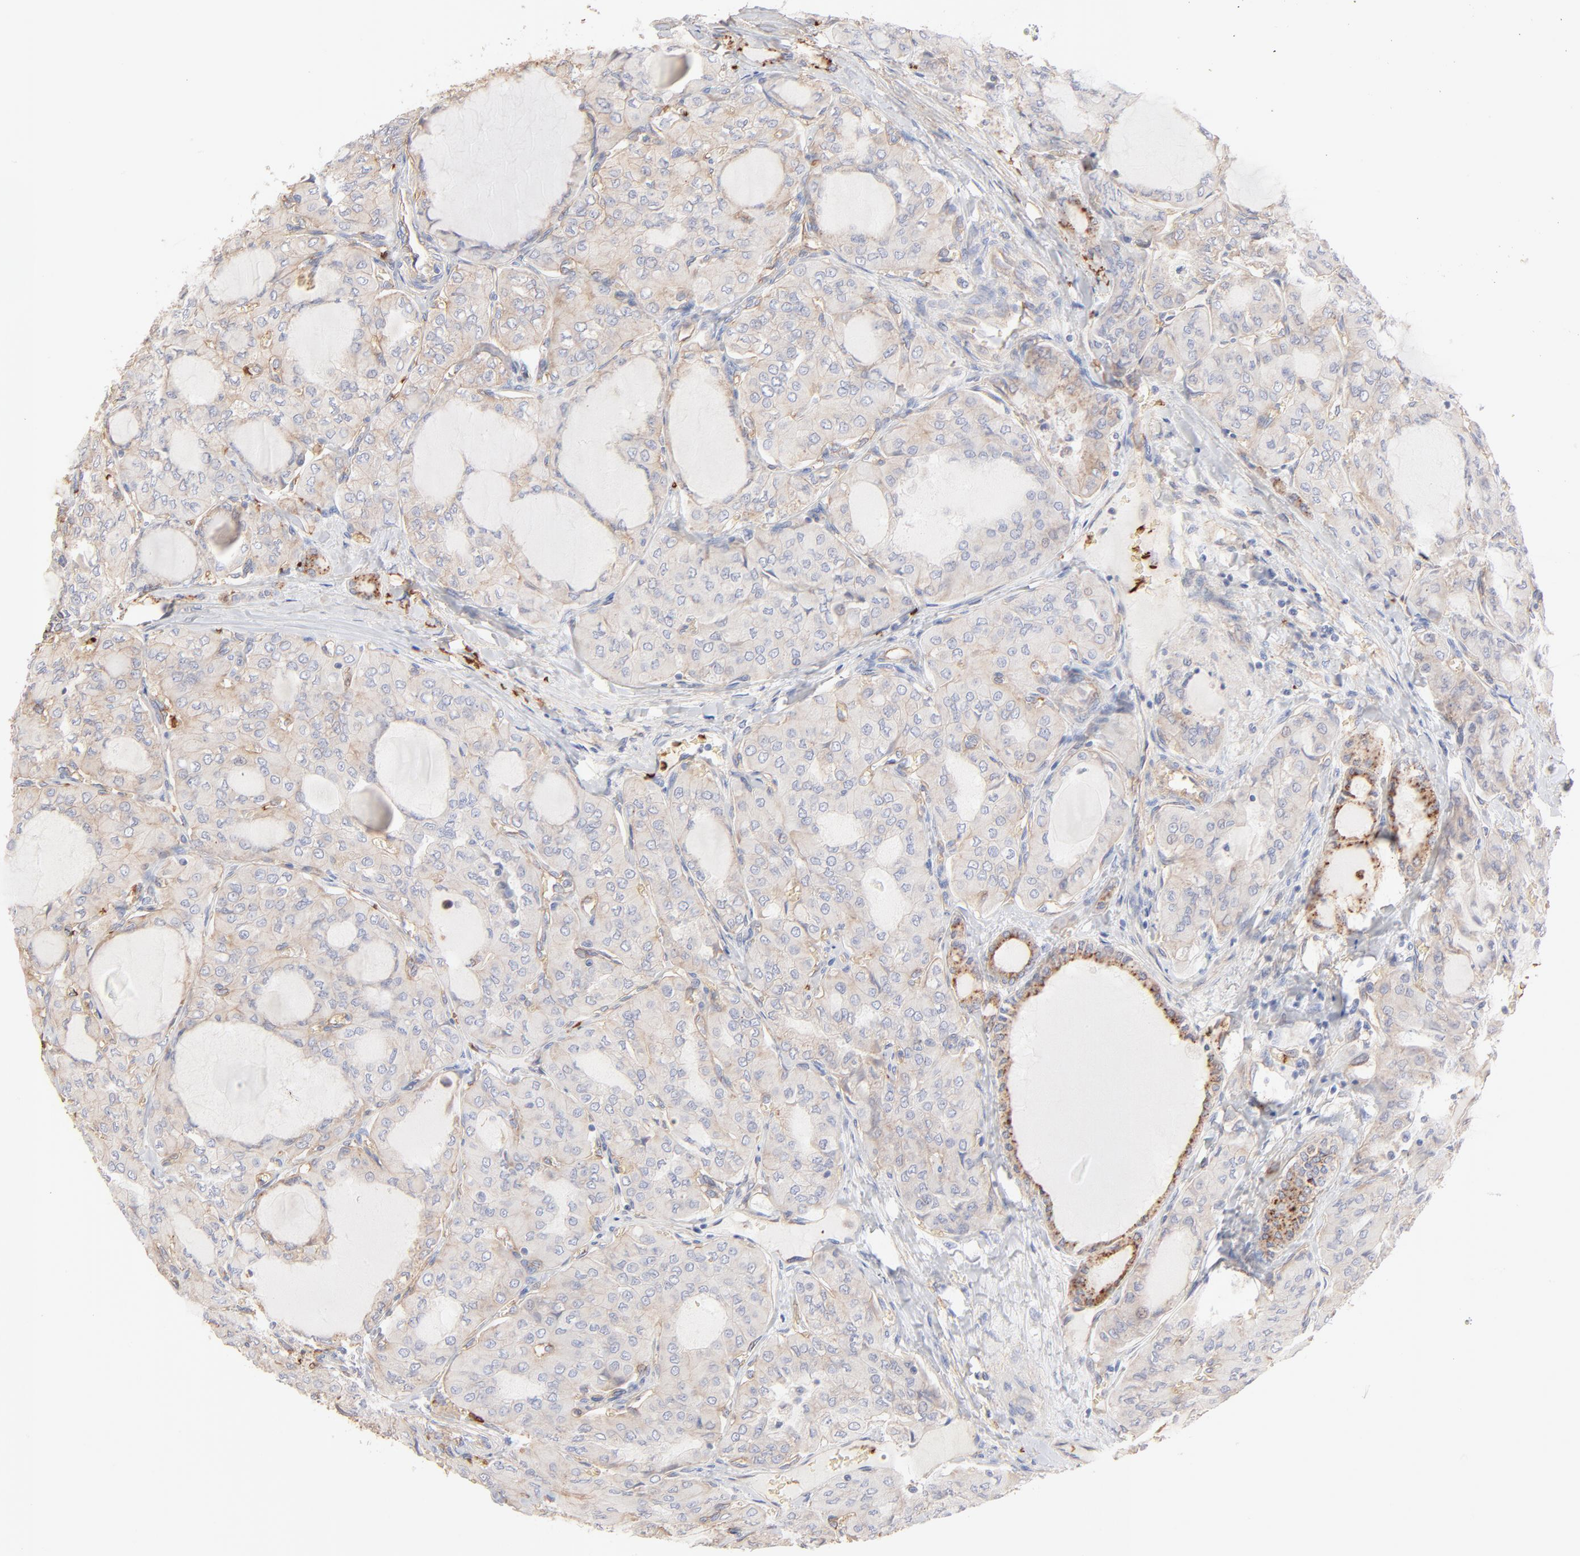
{"staining": {"intensity": "negative", "quantity": "none", "location": "none"}, "tissue": "thyroid cancer", "cell_type": "Tumor cells", "image_type": "cancer", "snomed": [{"axis": "morphology", "description": "Papillary adenocarcinoma, NOS"}, {"axis": "topography", "description": "Thyroid gland"}], "caption": "This image is of thyroid papillary adenocarcinoma stained with immunohistochemistry (IHC) to label a protein in brown with the nuclei are counter-stained blue. There is no expression in tumor cells. Brightfield microscopy of immunohistochemistry (IHC) stained with DAB (brown) and hematoxylin (blue), captured at high magnification.", "gene": "SPTB", "patient": {"sex": "male", "age": 20}}